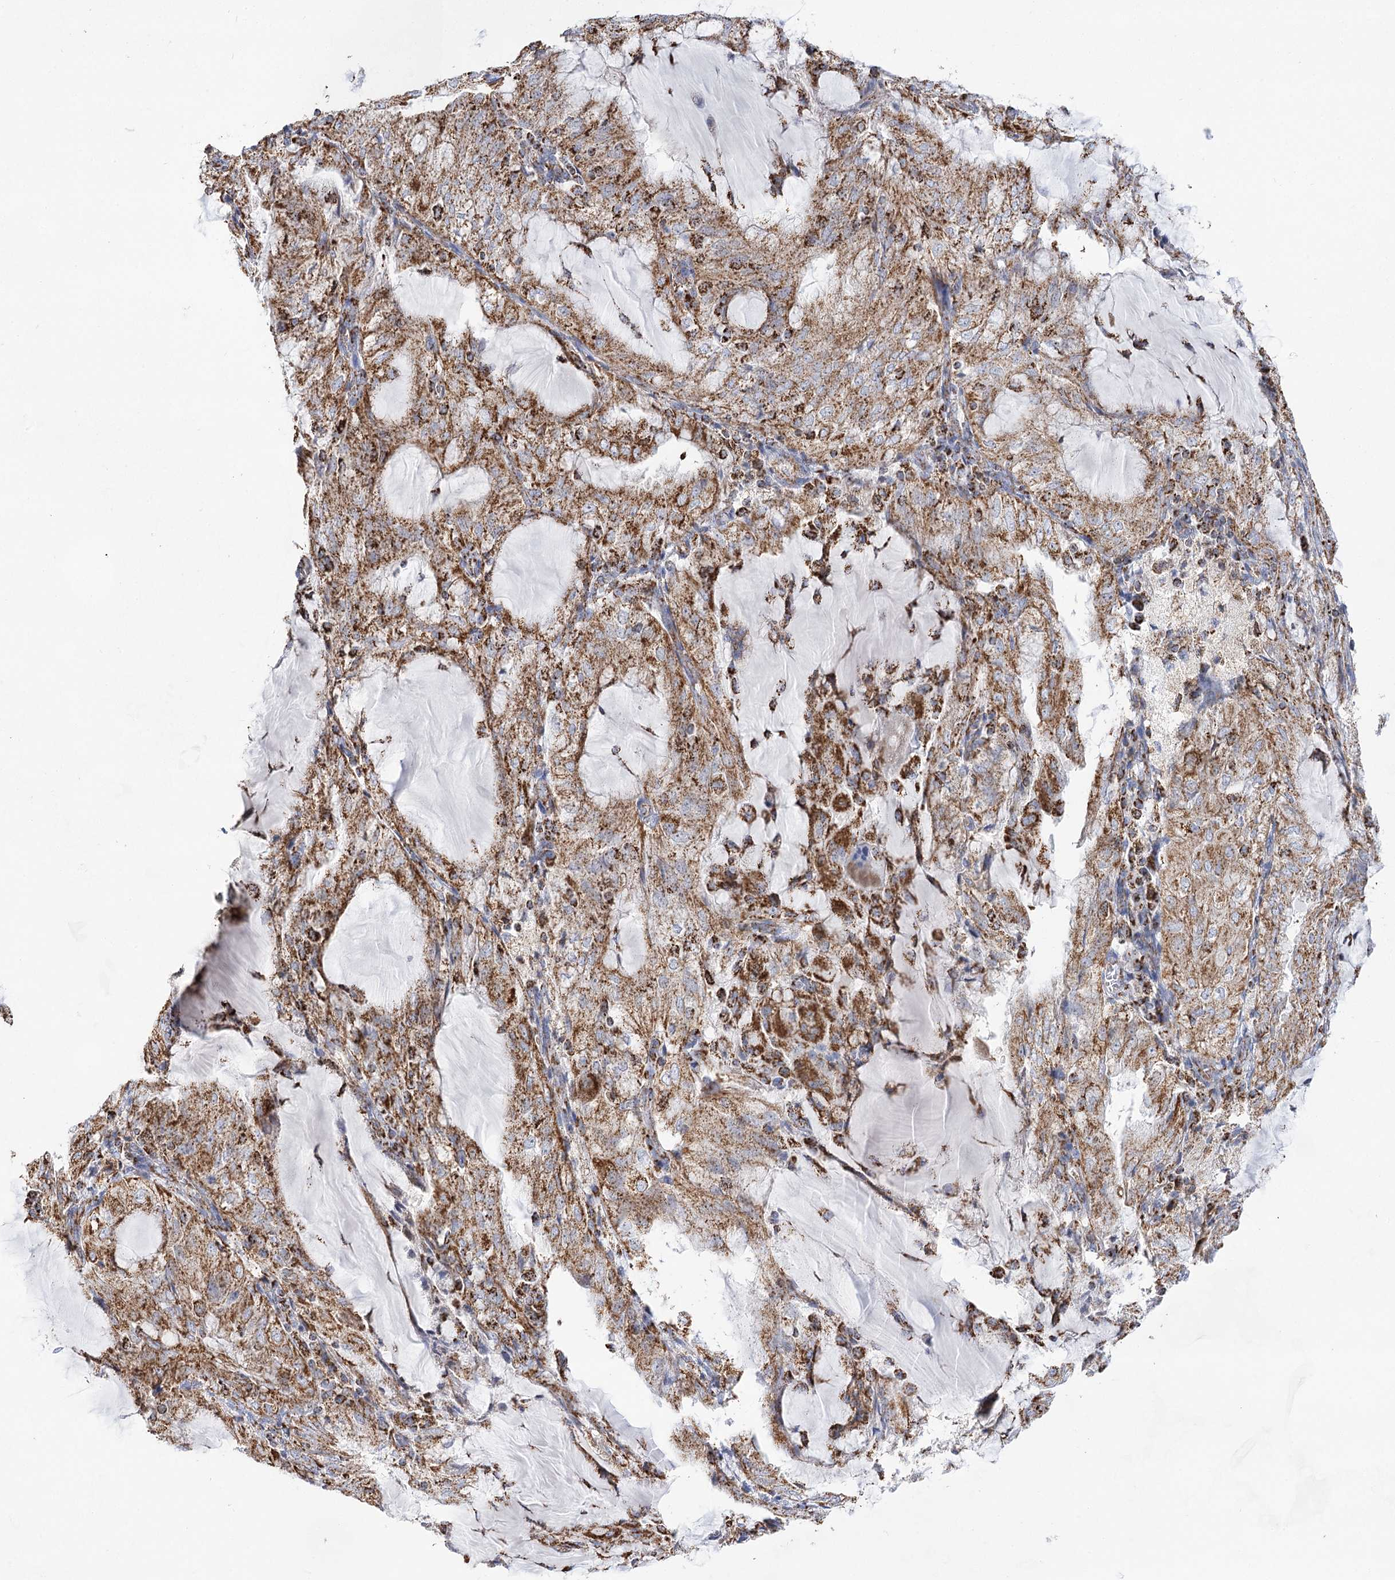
{"staining": {"intensity": "moderate", "quantity": ">75%", "location": "cytoplasmic/membranous"}, "tissue": "endometrial cancer", "cell_type": "Tumor cells", "image_type": "cancer", "snomed": [{"axis": "morphology", "description": "Adenocarcinoma, NOS"}, {"axis": "topography", "description": "Endometrium"}], "caption": "A high-resolution photomicrograph shows immunohistochemistry staining of adenocarcinoma (endometrial), which displays moderate cytoplasmic/membranous expression in about >75% of tumor cells. (DAB IHC with brightfield microscopy, high magnification).", "gene": "NADK2", "patient": {"sex": "female", "age": 81}}